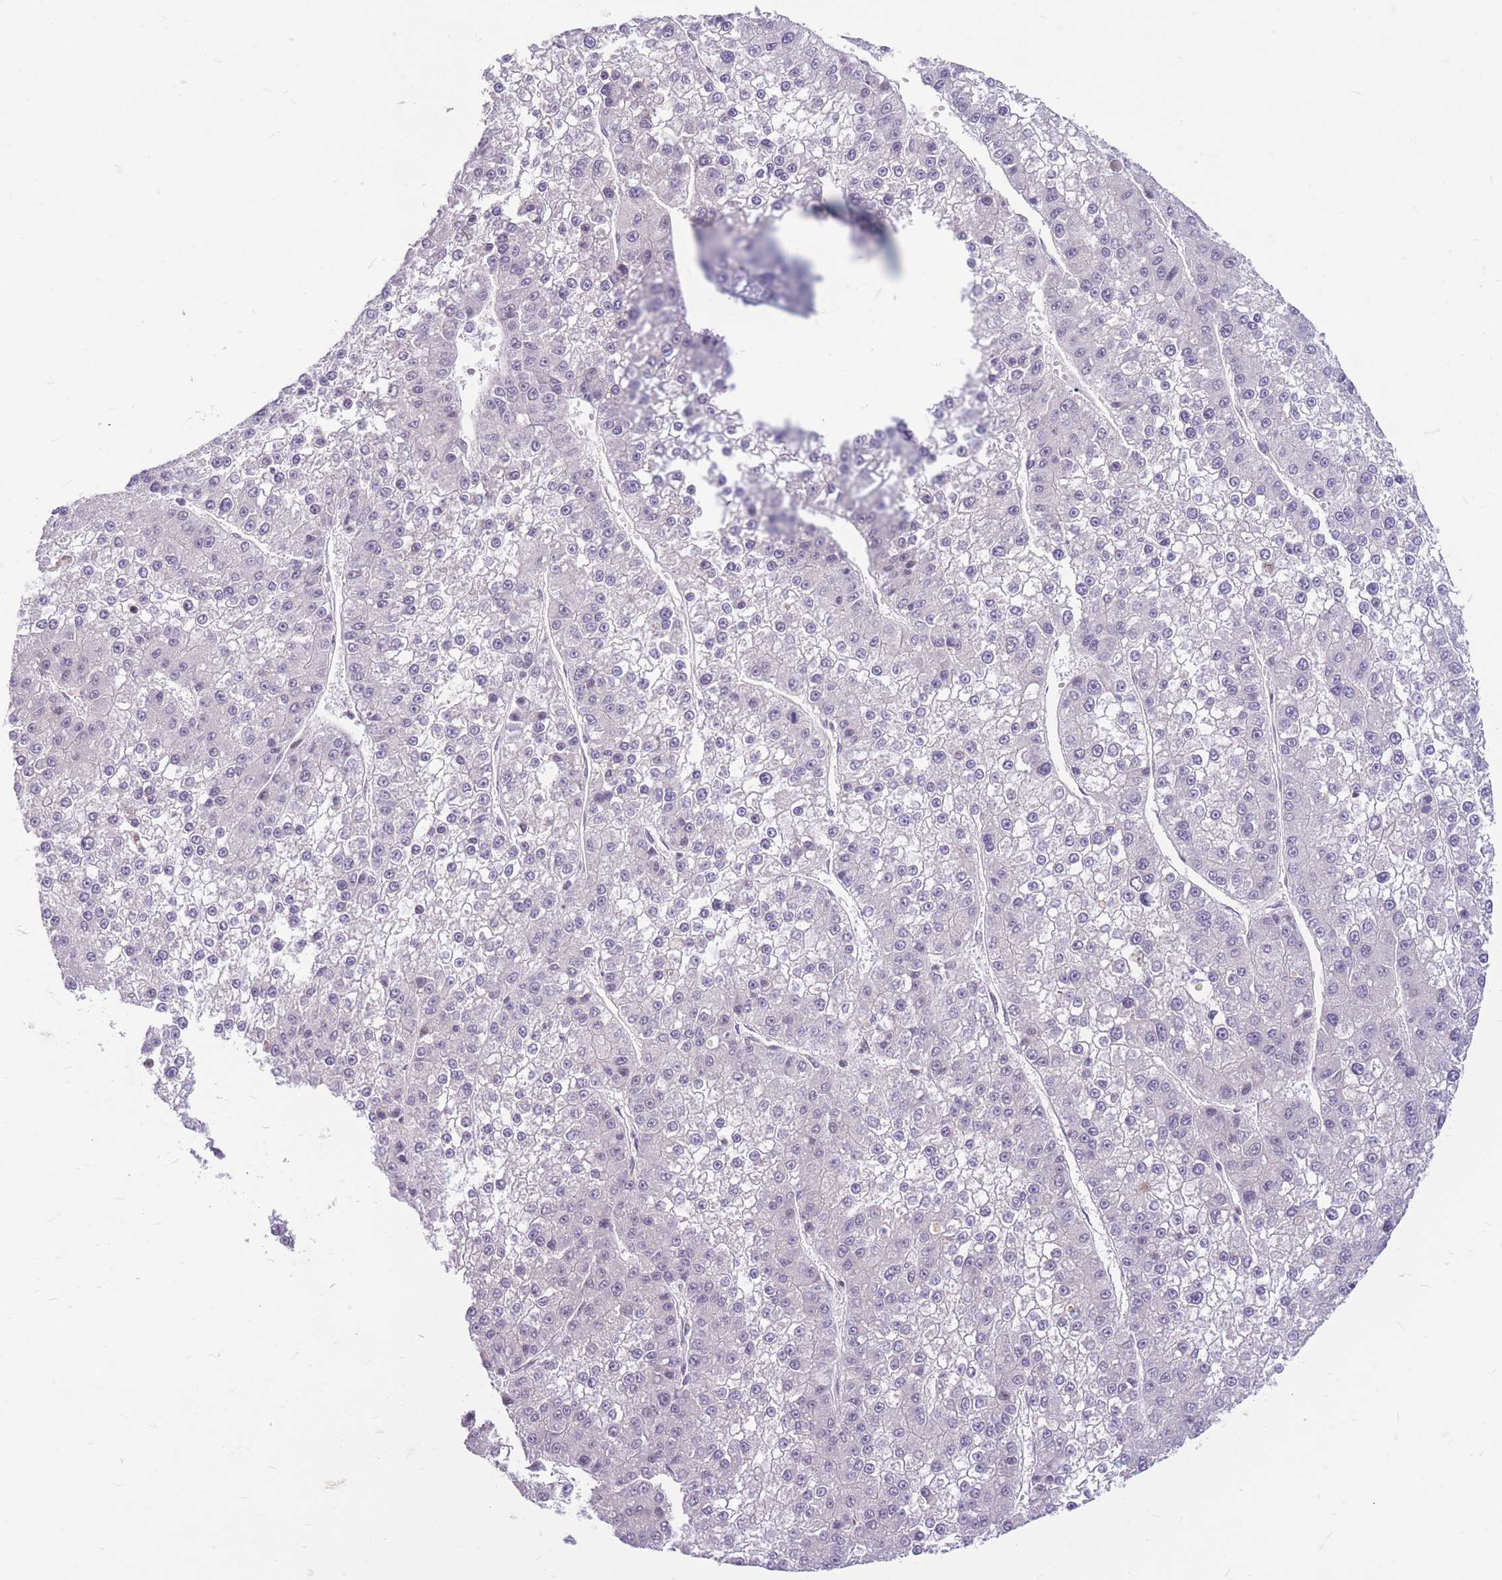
{"staining": {"intensity": "negative", "quantity": "none", "location": "none"}, "tissue": "liver cancer", "cell_type": "Tumor cells", "image_type": "cancer", "snomed": [{"axis": "morphology", "description": "Carcinoma, Hepatocellular, NOS"}, {"axis": "topography", "description": "Liver"}], "caption": "Immunohistochemistry (IHC) of liver hepatocellular carcinoma exhibits no positivity in tumor cells.", "gene": "ERCC2", "patient": {"sex": "female", "age": 73}}